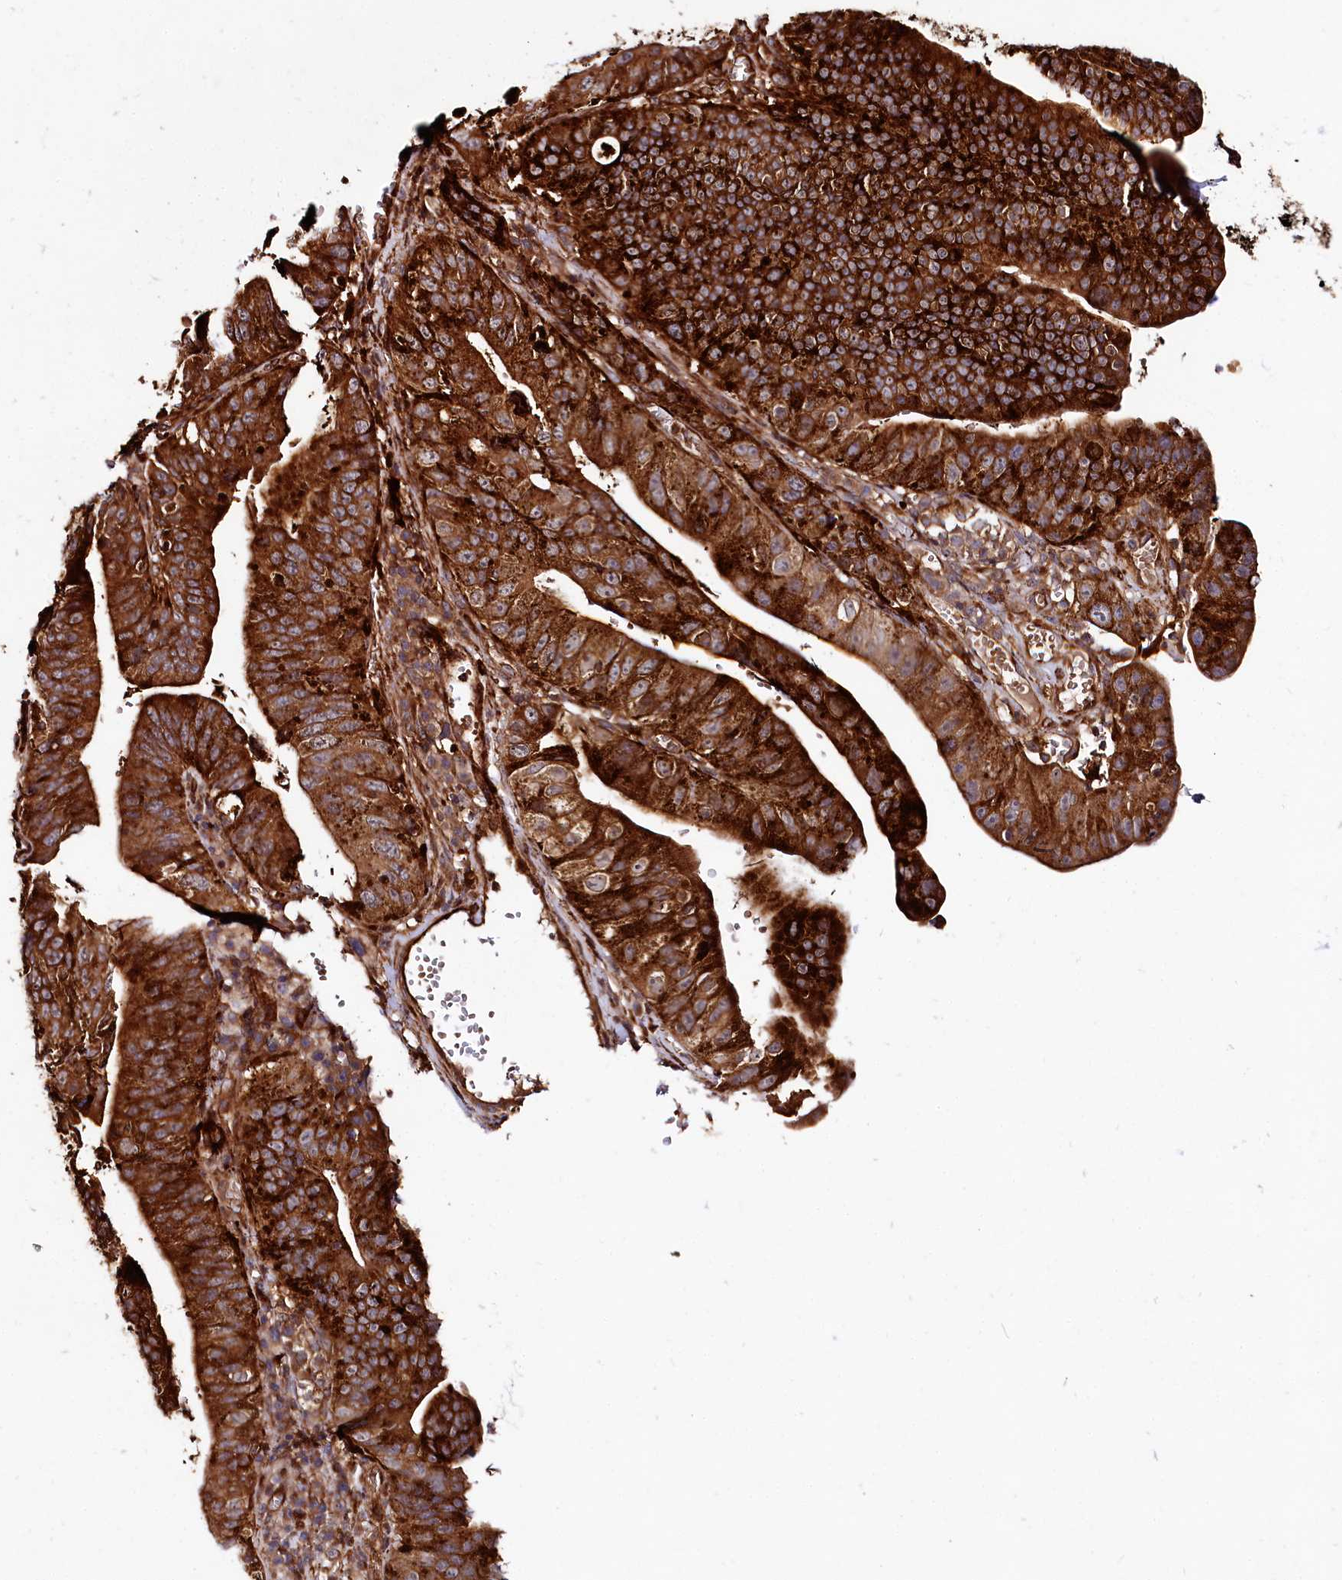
{"staining": {"intensity": "strong", "quantity": ">75%", "location": "cytoplasmic/membranous"}, "tissue": "stomach cancer", "cell_type": "Tumor cells", "image_type": "cancer", "snomed": [{"axis": "morphology", "description": "Adenocarcinoma, NOS"}, {"axis": "topography", "description": "Stomach"}], "caption": "DAB (3,3'-diaminobenzidine) immunohistochemical staining of human stomach cancer (adenocarcinoma) reveals strong cytoplasmic/membranous protein expression in approximately >75% of tumor cells.", "gene": "WDR73", "patient": {"sex": "male", "age": 59}}